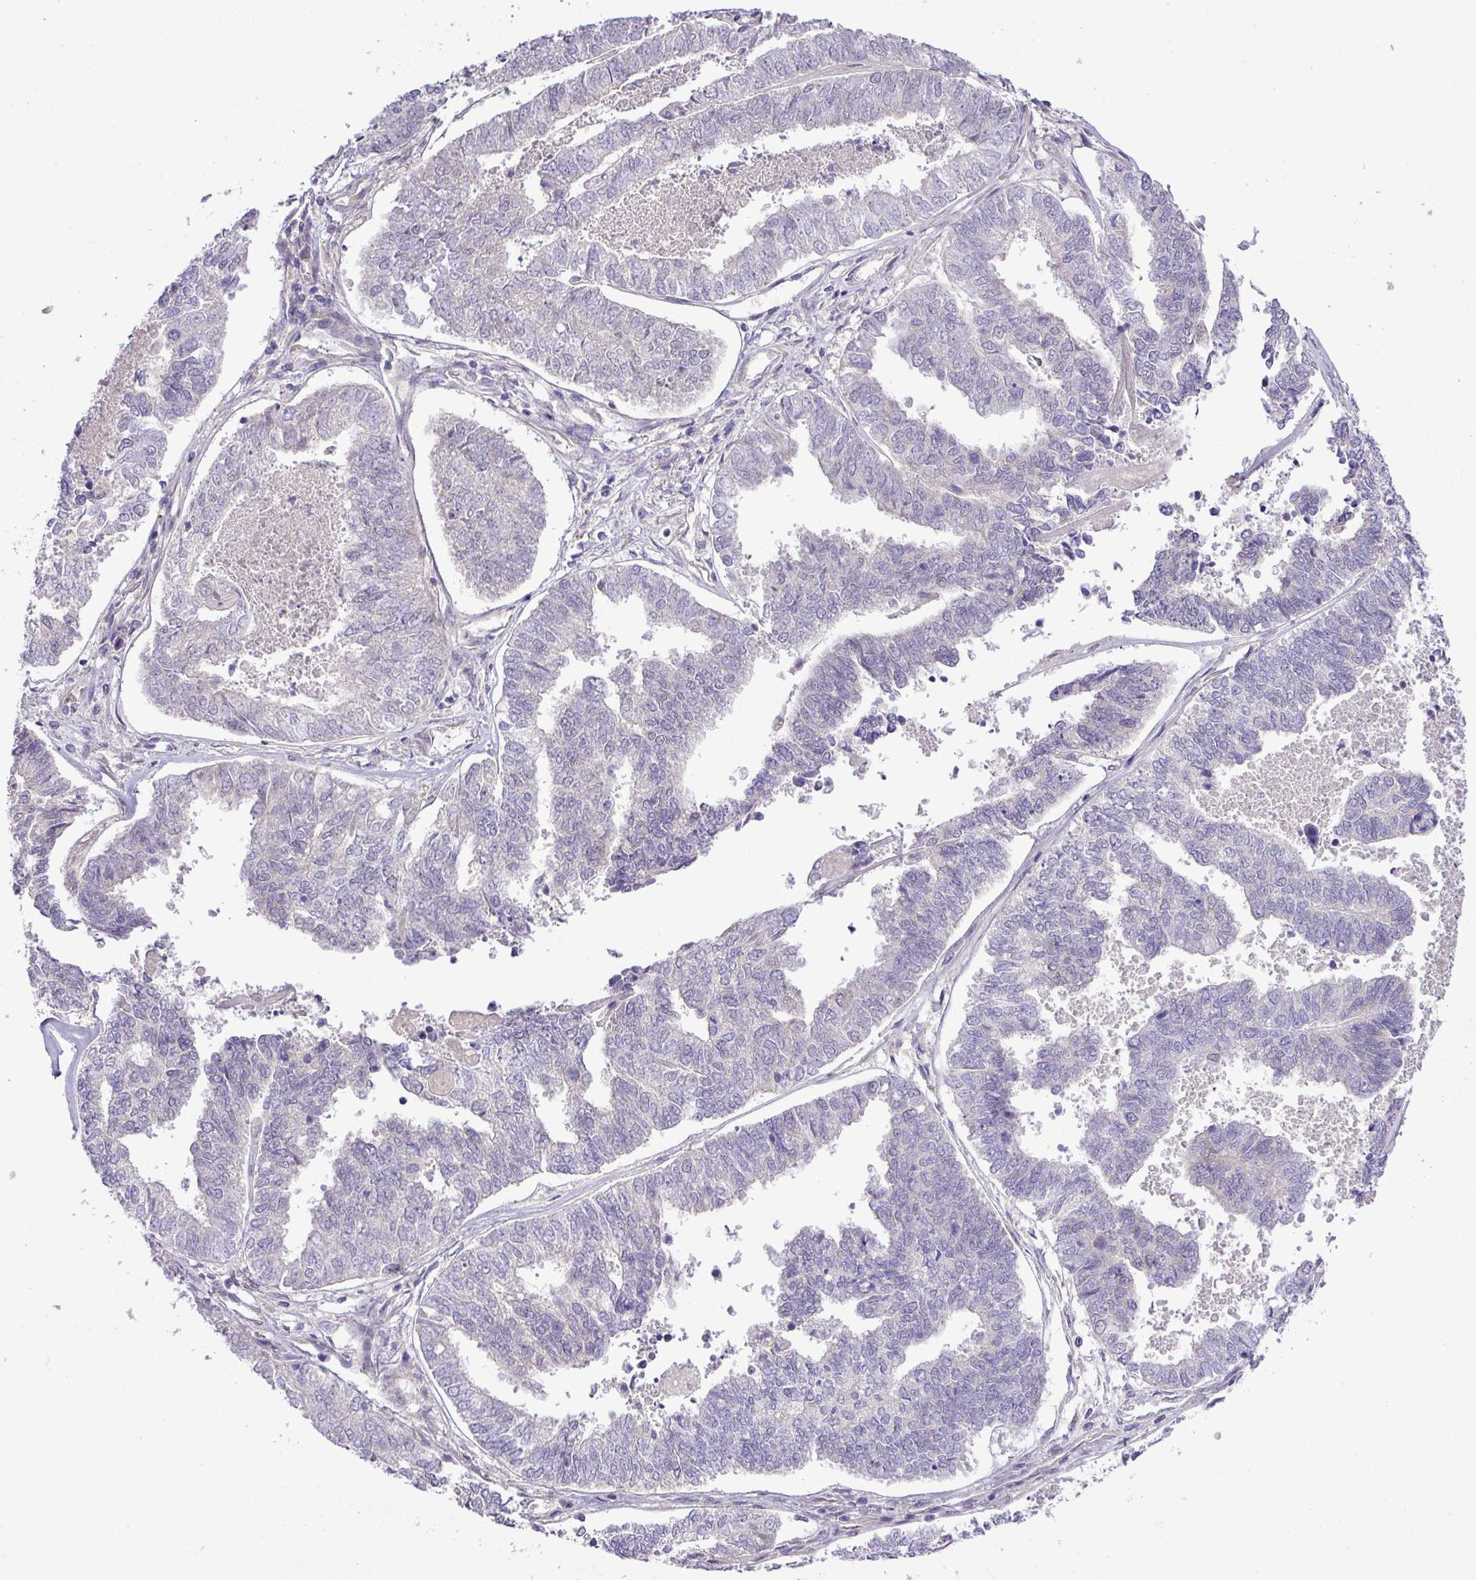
{"staining": {"intensity": "negative", "quantity": "none", "location": "none"}, "tissue": "endometrial cancer", "cell_type": "Tumor cells", "image_type": "cancer", "snomed": [{"axis": "morphology", "description": "Adenocarcinoma, NOS"}, {"axis": "topography", "description": "Endometrium"}], "caption": "Tumor cells are negative for brown protein staining in endometrial cancer. (Stains: DAB immunohistochemistry with hematoxylin counter stain, Microscopy: brightfield microscopy at high magnification).", "gene": "FAM222B", "patient": {"sex": "female", "age": 73}}